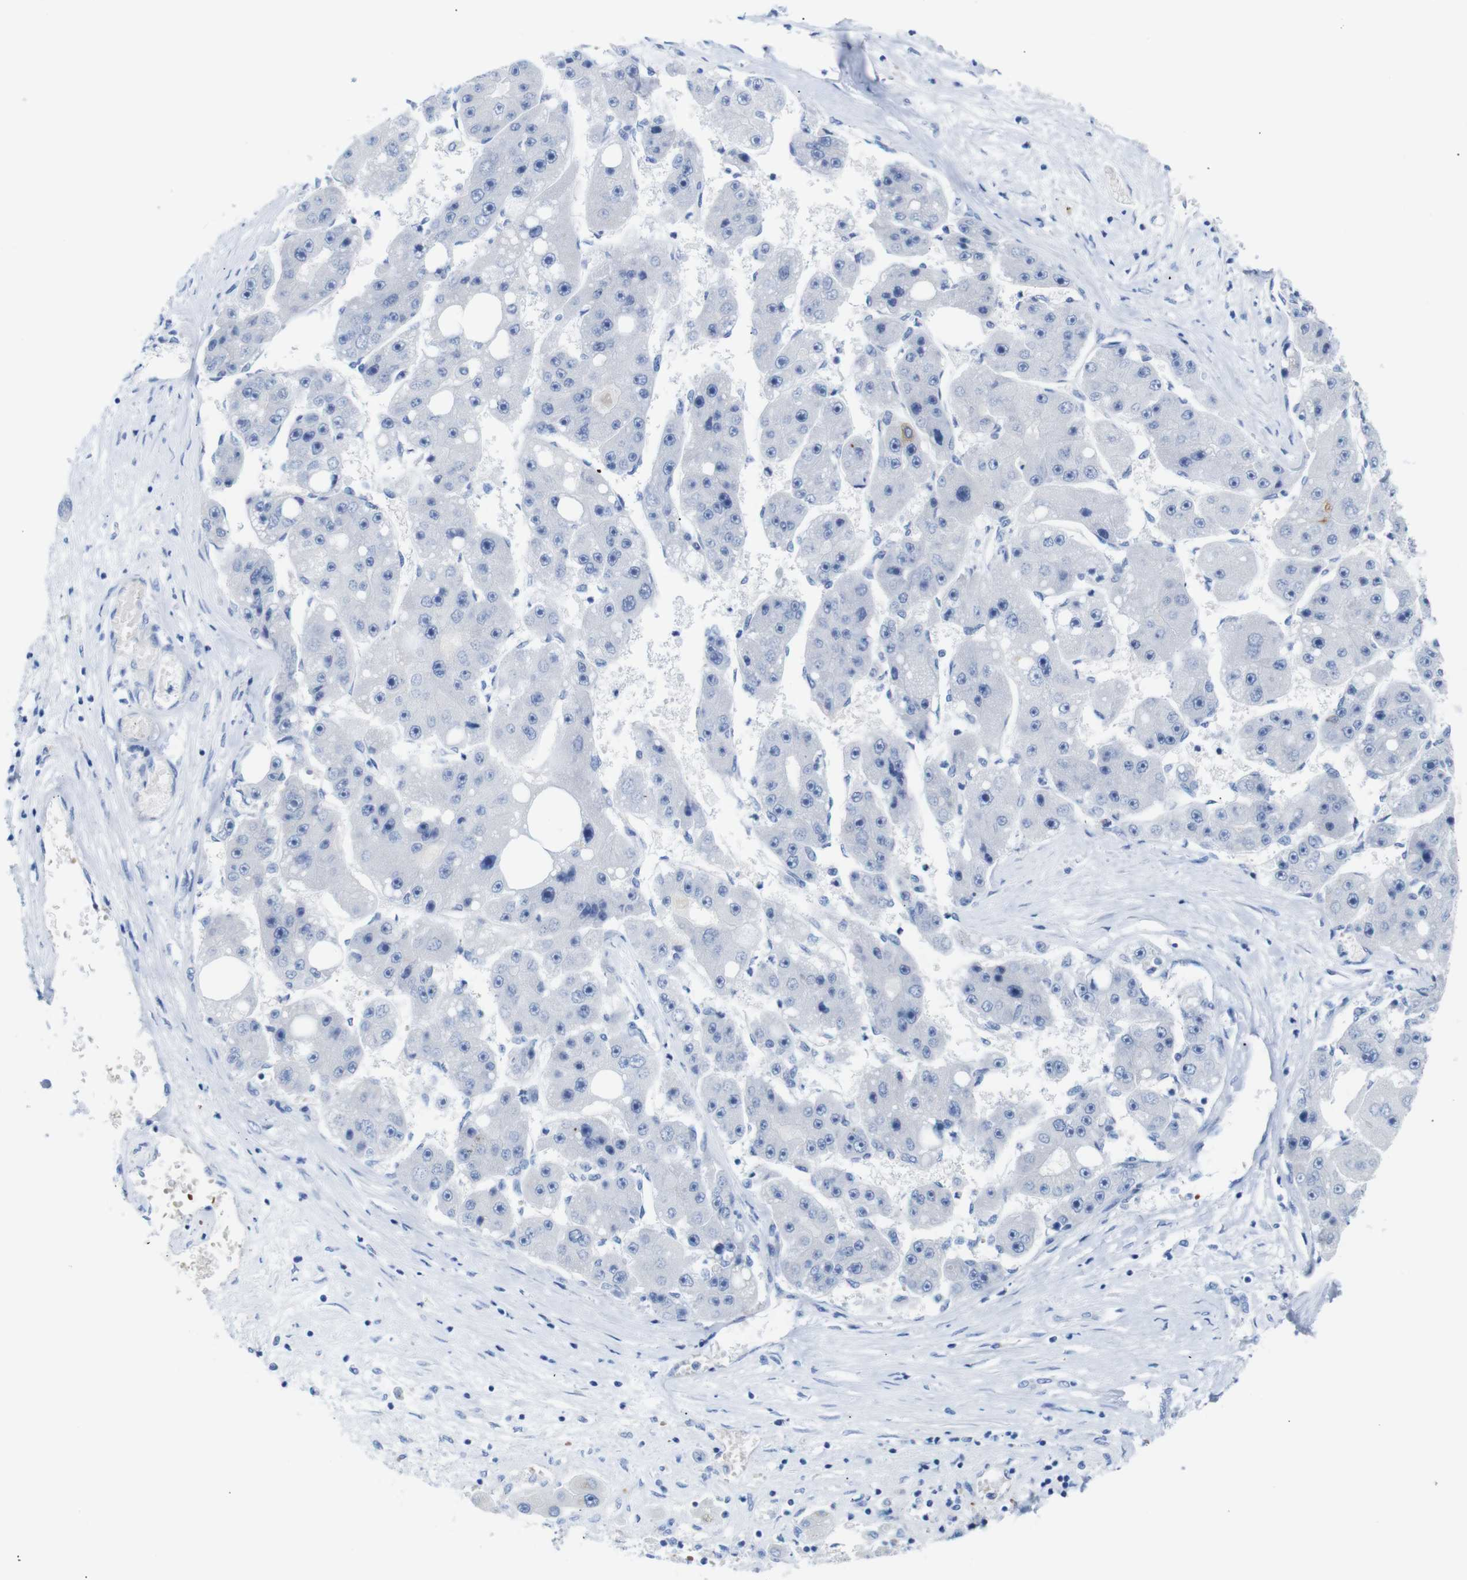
{"staining": {"intensity": "negative", "quantity": "none", "location": "none"}, "tissue": "liver cancer", "cell_type": "Tumor cells", "image_type": "cancer", "snomed": [{"axis": "morphology", "description": "Carcinoma, Hepatocellular, NOS"}, {"axis": "topography", "description": "Liver"}], "caption": "High magnification brightfield microscopy of liver cancer (hepatocellular carcinoma) stained with DAB (brown) and counterstained with hematoxylin (blue): tumor cells show no significant staining.", "gene": "ERVMER34-1", "patient": {"sex": "female", "age": 61}}